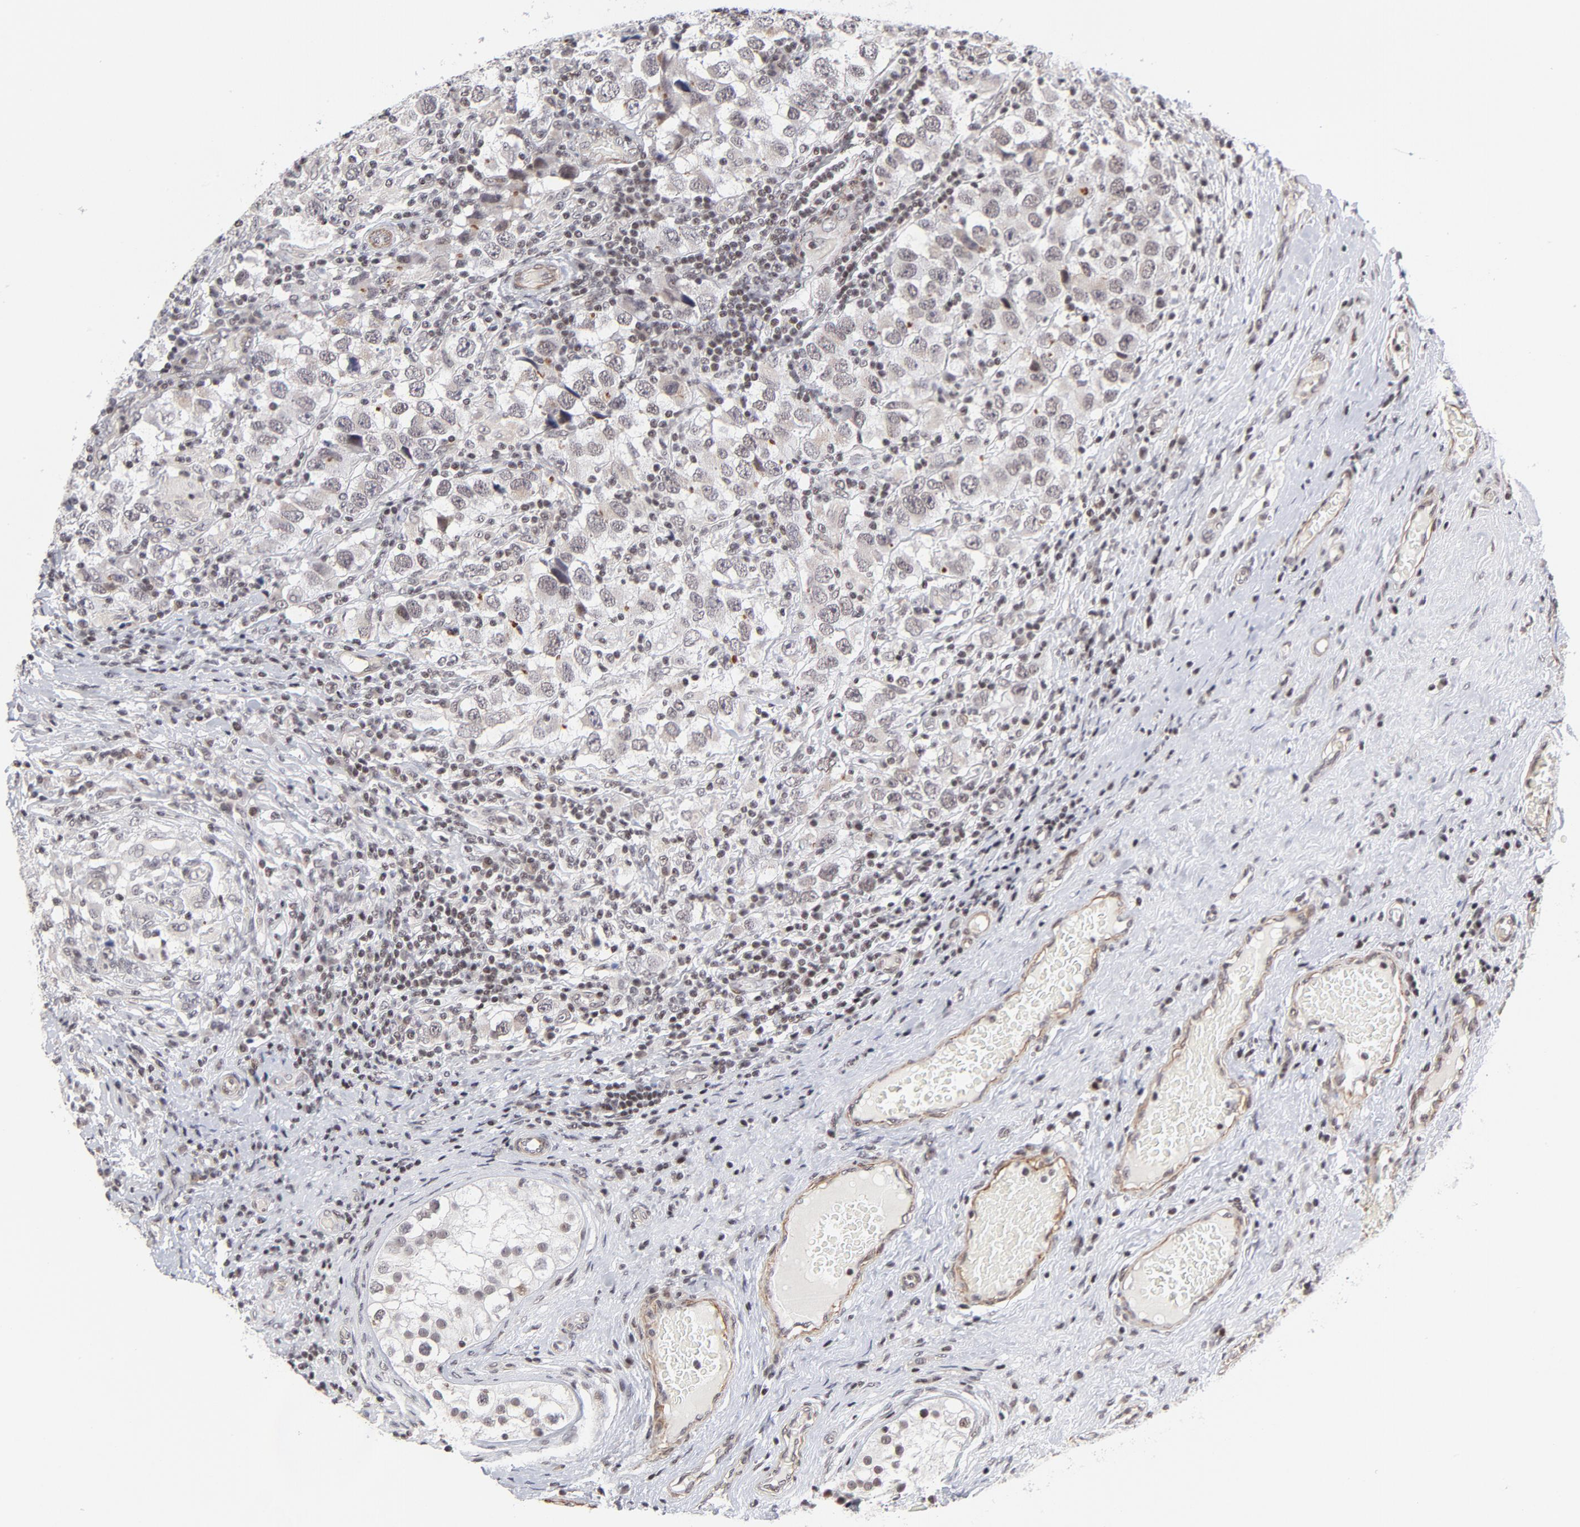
{"staining": {"intensity": "moderate", "quantity": ">75%", "location": "nuclear"}, "tissue": "testis cancer", "cell_type": "Tumor cells", "image_type": "cancer", "snomed": [{"axis": "morphology", "description": "Carcinoma, Embryonal, NOS"}, {"axis": "topography", "description": "Testis"}], "caption": "This photomicrograph displays immunohistochemistry staining of human embryonal carcinoma (testis), with medium moderate nuclear positivity in about >75% of tumor cells.", "gene": "CTCF", "patient": {"sex": "male", "age": 21}}